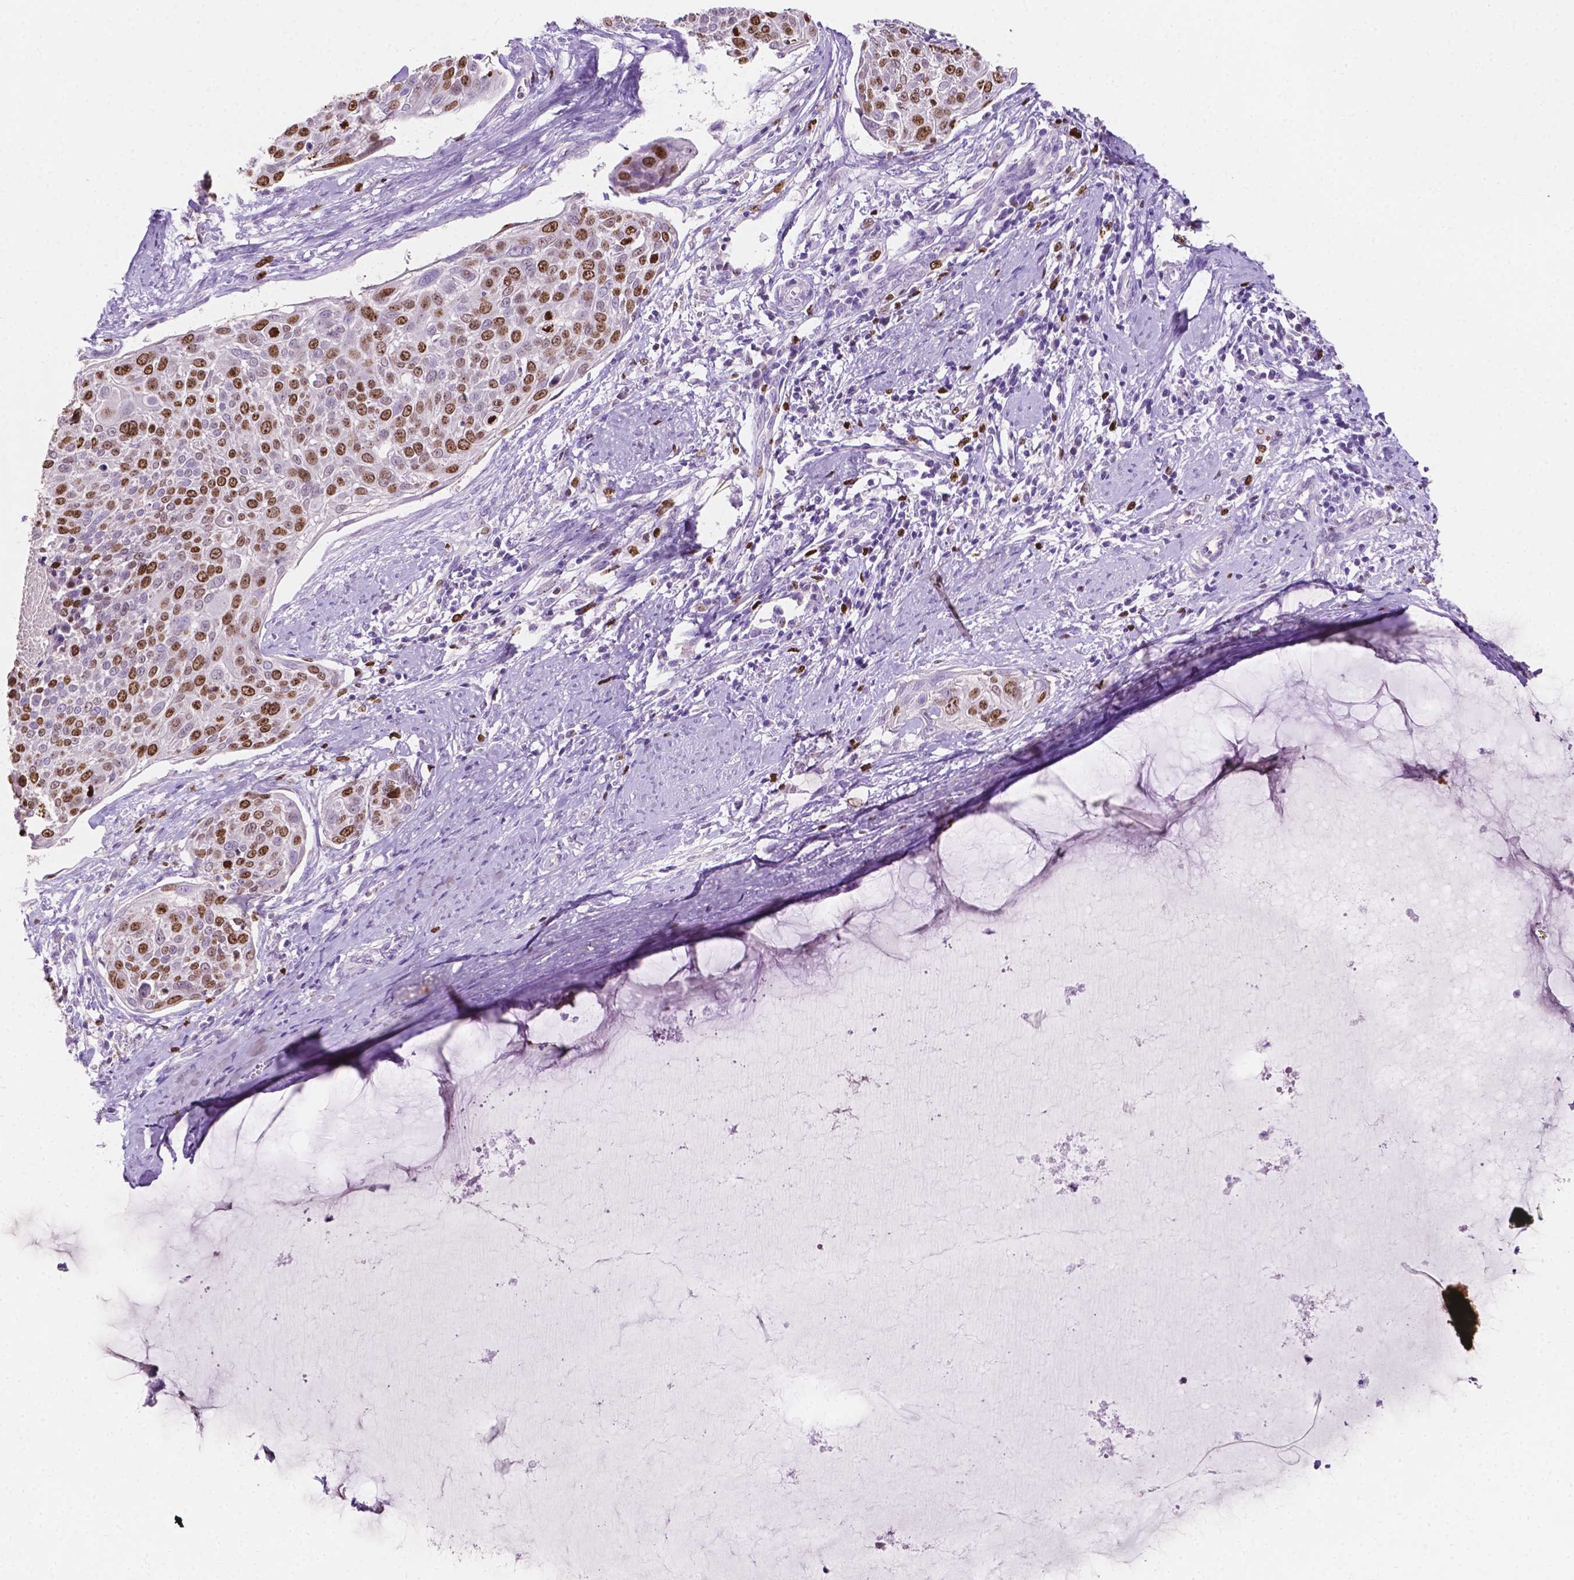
{"staining": {"intensity": "moderate", "quantity": "25%-75%", "location": "nuclear"}, "tissue": "cervical cancer", "cell_type": "Tumor cells", "image_type": "cancer", "snomed": [{"axis": "morphology", "description": "Squamous cell carcinoma, NOS"}, {"axis": "topography", "description": "Cervix"}], "caption": "About 25%-75% of tumor cells in squamous cell carcinoma (cervical) reveal moderate nuclear protein expression as visualized by brown immunohistochemical staining.", "gene": "SIAH2", "patient": {"sex": "female", "age": 39}}